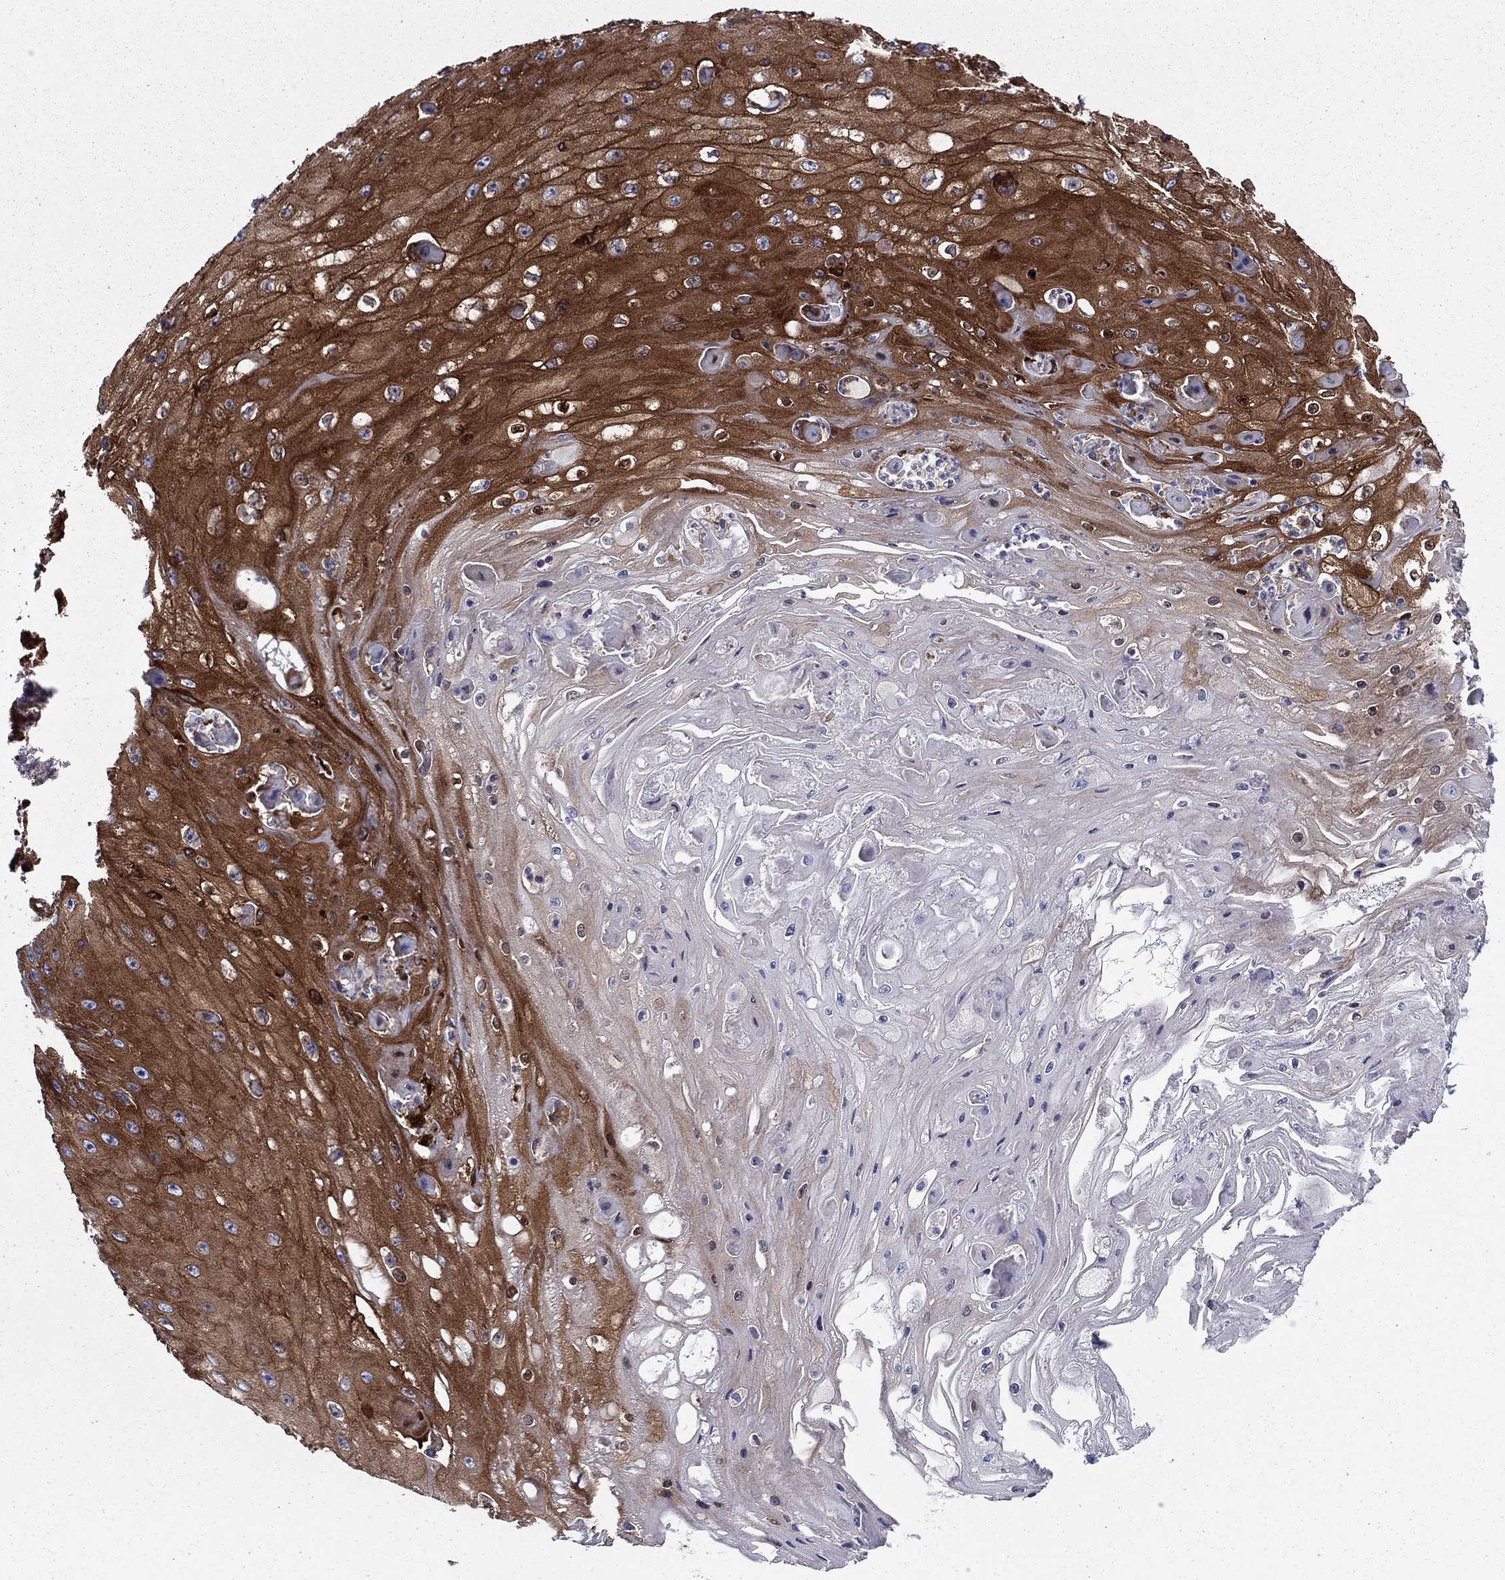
{"staining": {"intensity": "strong", "quantity": ">75%", "location": "cytoplasmic/membranous"}, "tissue": "skin cancer", "cell_type": "Tumor cells", "image_type": "cancer", "snomed": [{"axis": "morphology", "description": "Squamous cell carcinoma, NOS"}, {"axis": "topography", "description": "Skin"}], "caption": "Strong cytoplasmic/membranous positivity for a protein is identified in approximately >75% of tumor cells of skin squamous cell carcinoma using immunohistochemistry.", "gene": "EHBP1L1", "patient": {"sex": "male", "age": 70}}